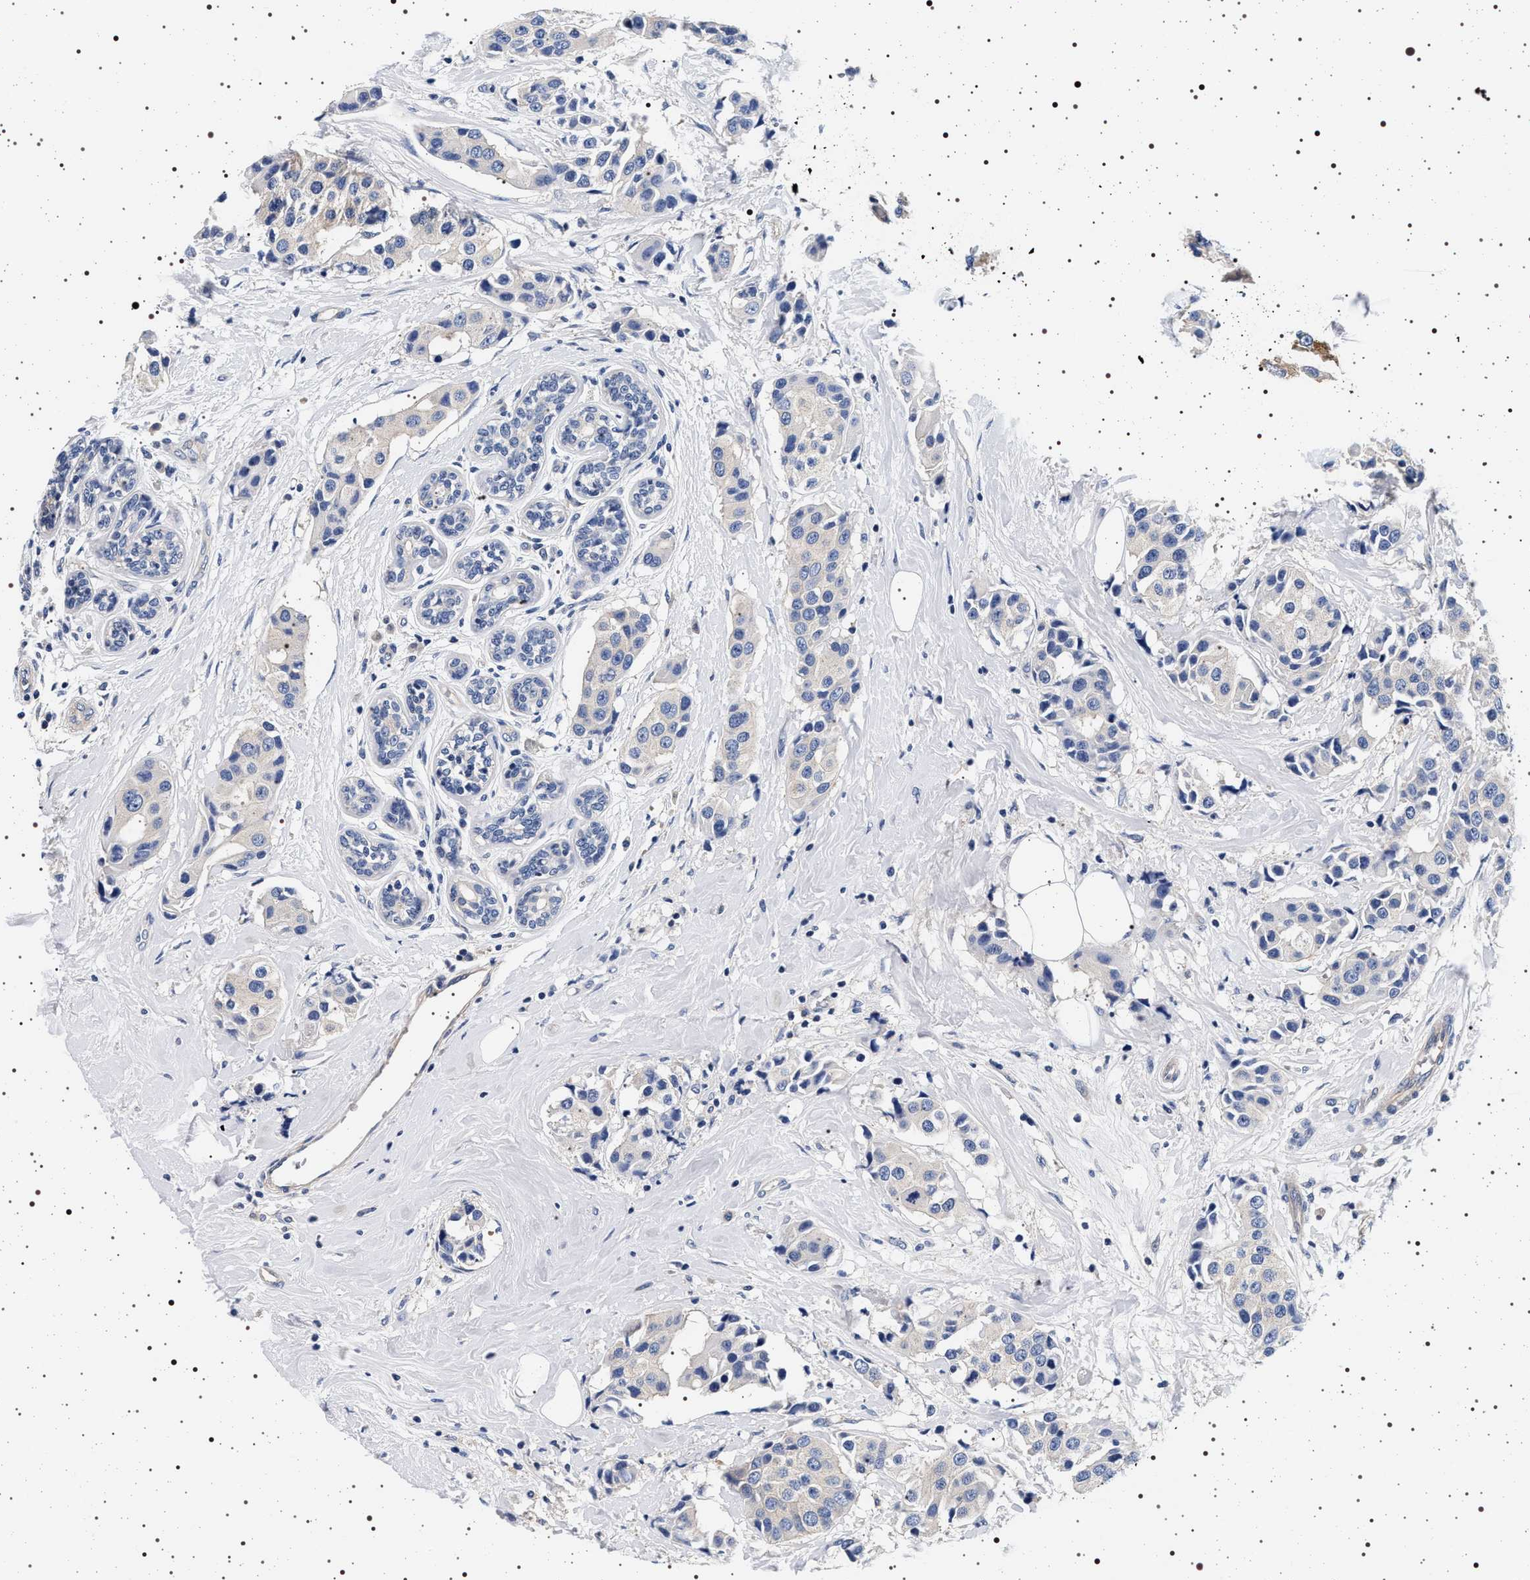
{"staining": {"intensity": "negative", "quantity": "none", "location": "none"}, "tissue": "breast cancer", "cell_type": "Tumor cells", "image_type": "cancer", "snomed": [{"axis": "morphology", "description": "Normal tissue, NOS"}, {"axis": "morphology", "description": "Duct carcinoma"}, {"axis": "topography", "description": "Breast"}], "caption": "DAB immunohistochemical staining of human invasive ductal carcinoma (breast) displays no significant staining in tumor cells.", "gene": "HSD17B1", "patient": {"sex": "female", "age": 39}}